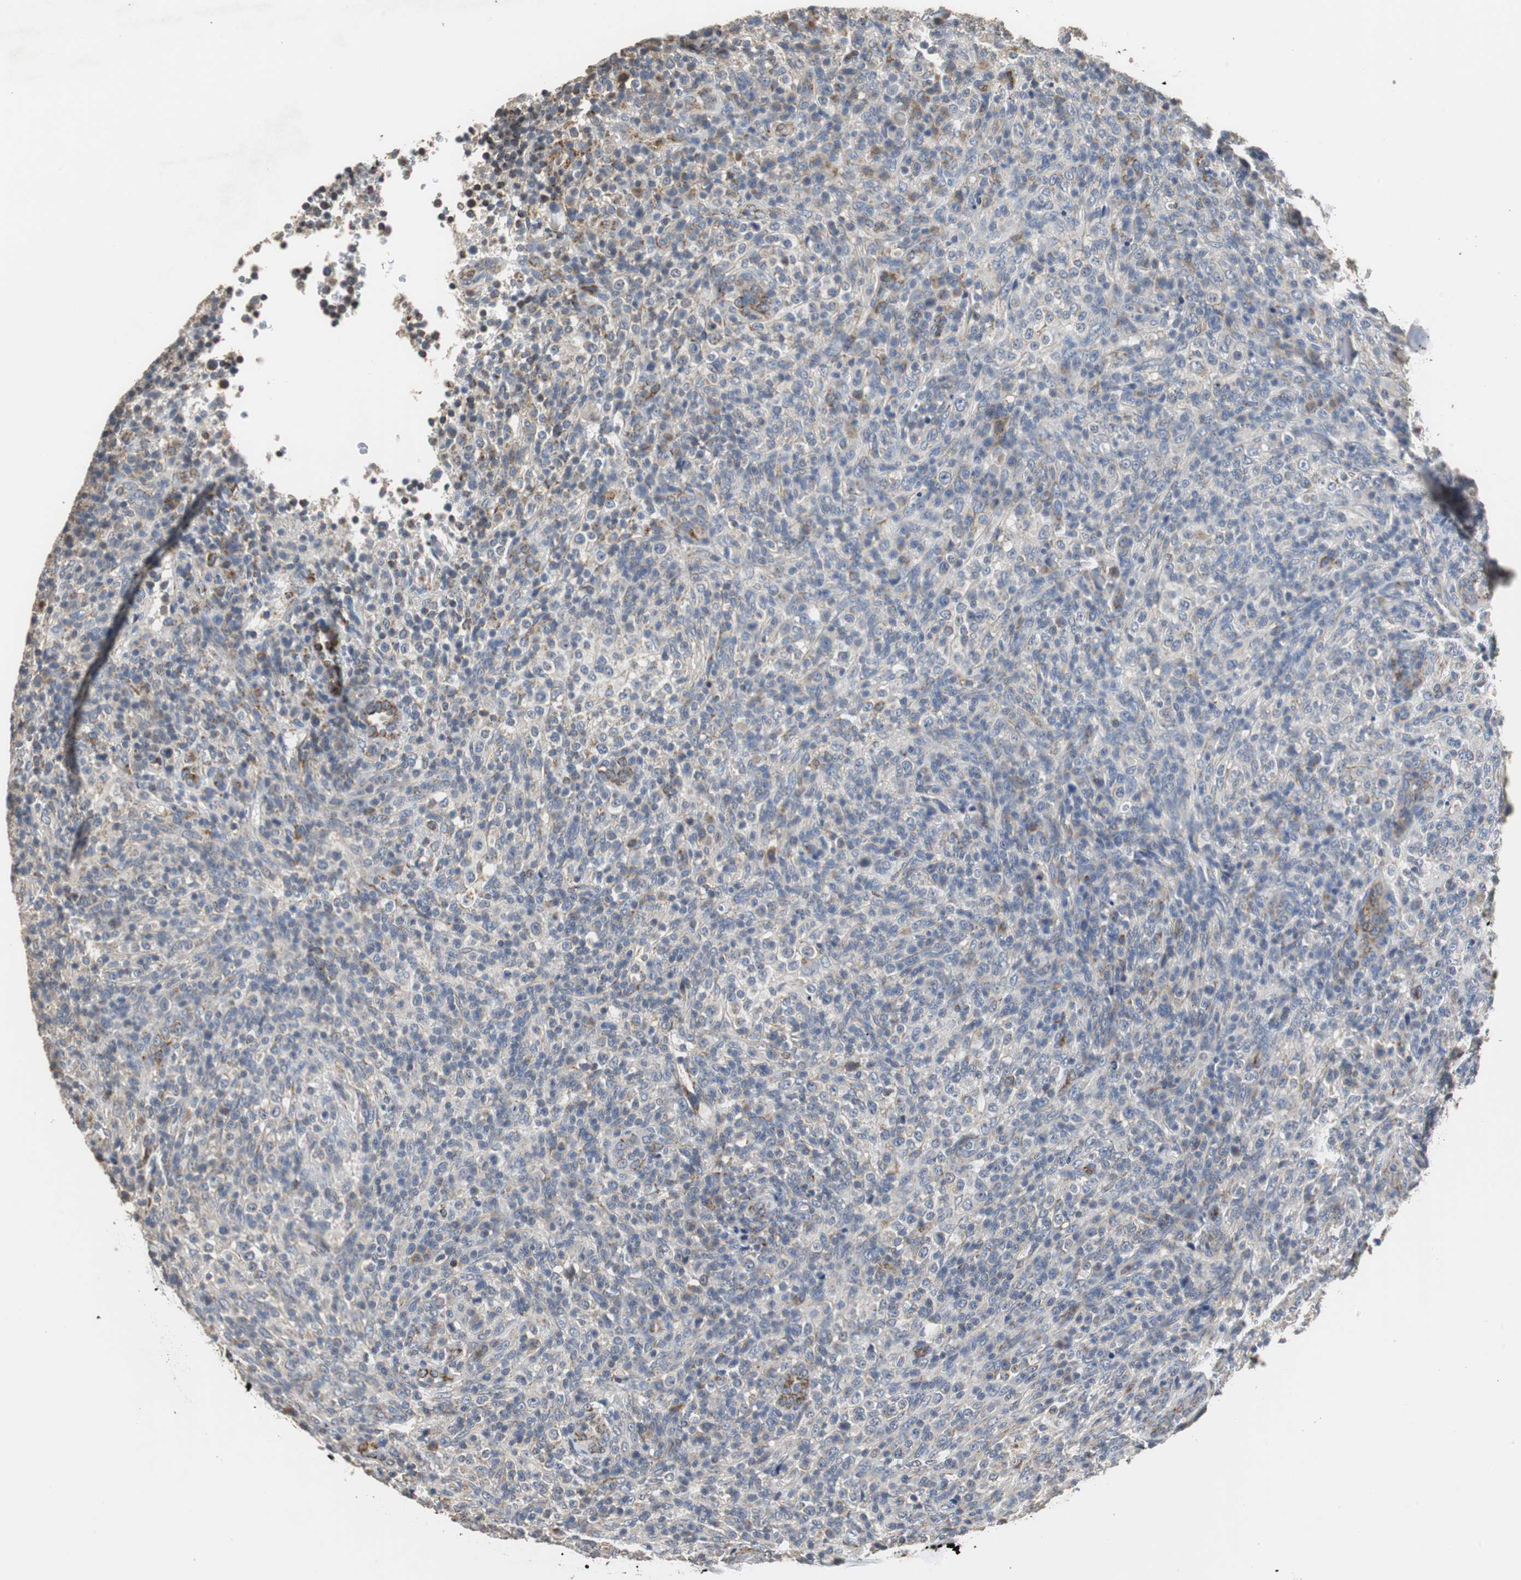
{"staining": {"intensity": "moderate", "quantity": "<25%", "location": "cytoplasmic/membranous"}, "tissue": "lymphoma", "cell_type": "Tumor cells", "image_type": "cancer", "snomed": [{"axis": "morphology", "description": "Malignant lymphoma, non-Hodgkin's type, High grade"}, {"axis": "topography", "description": "Lymph node"}], "caption": "The image shows immunohistochemical staining of lymphoma. There is moderate cytoplasmic/membranous positivity is seen in about <25% of tumor cells.", "gene": "HMGCL", "patient": {"sex": "female", "age": 76}}